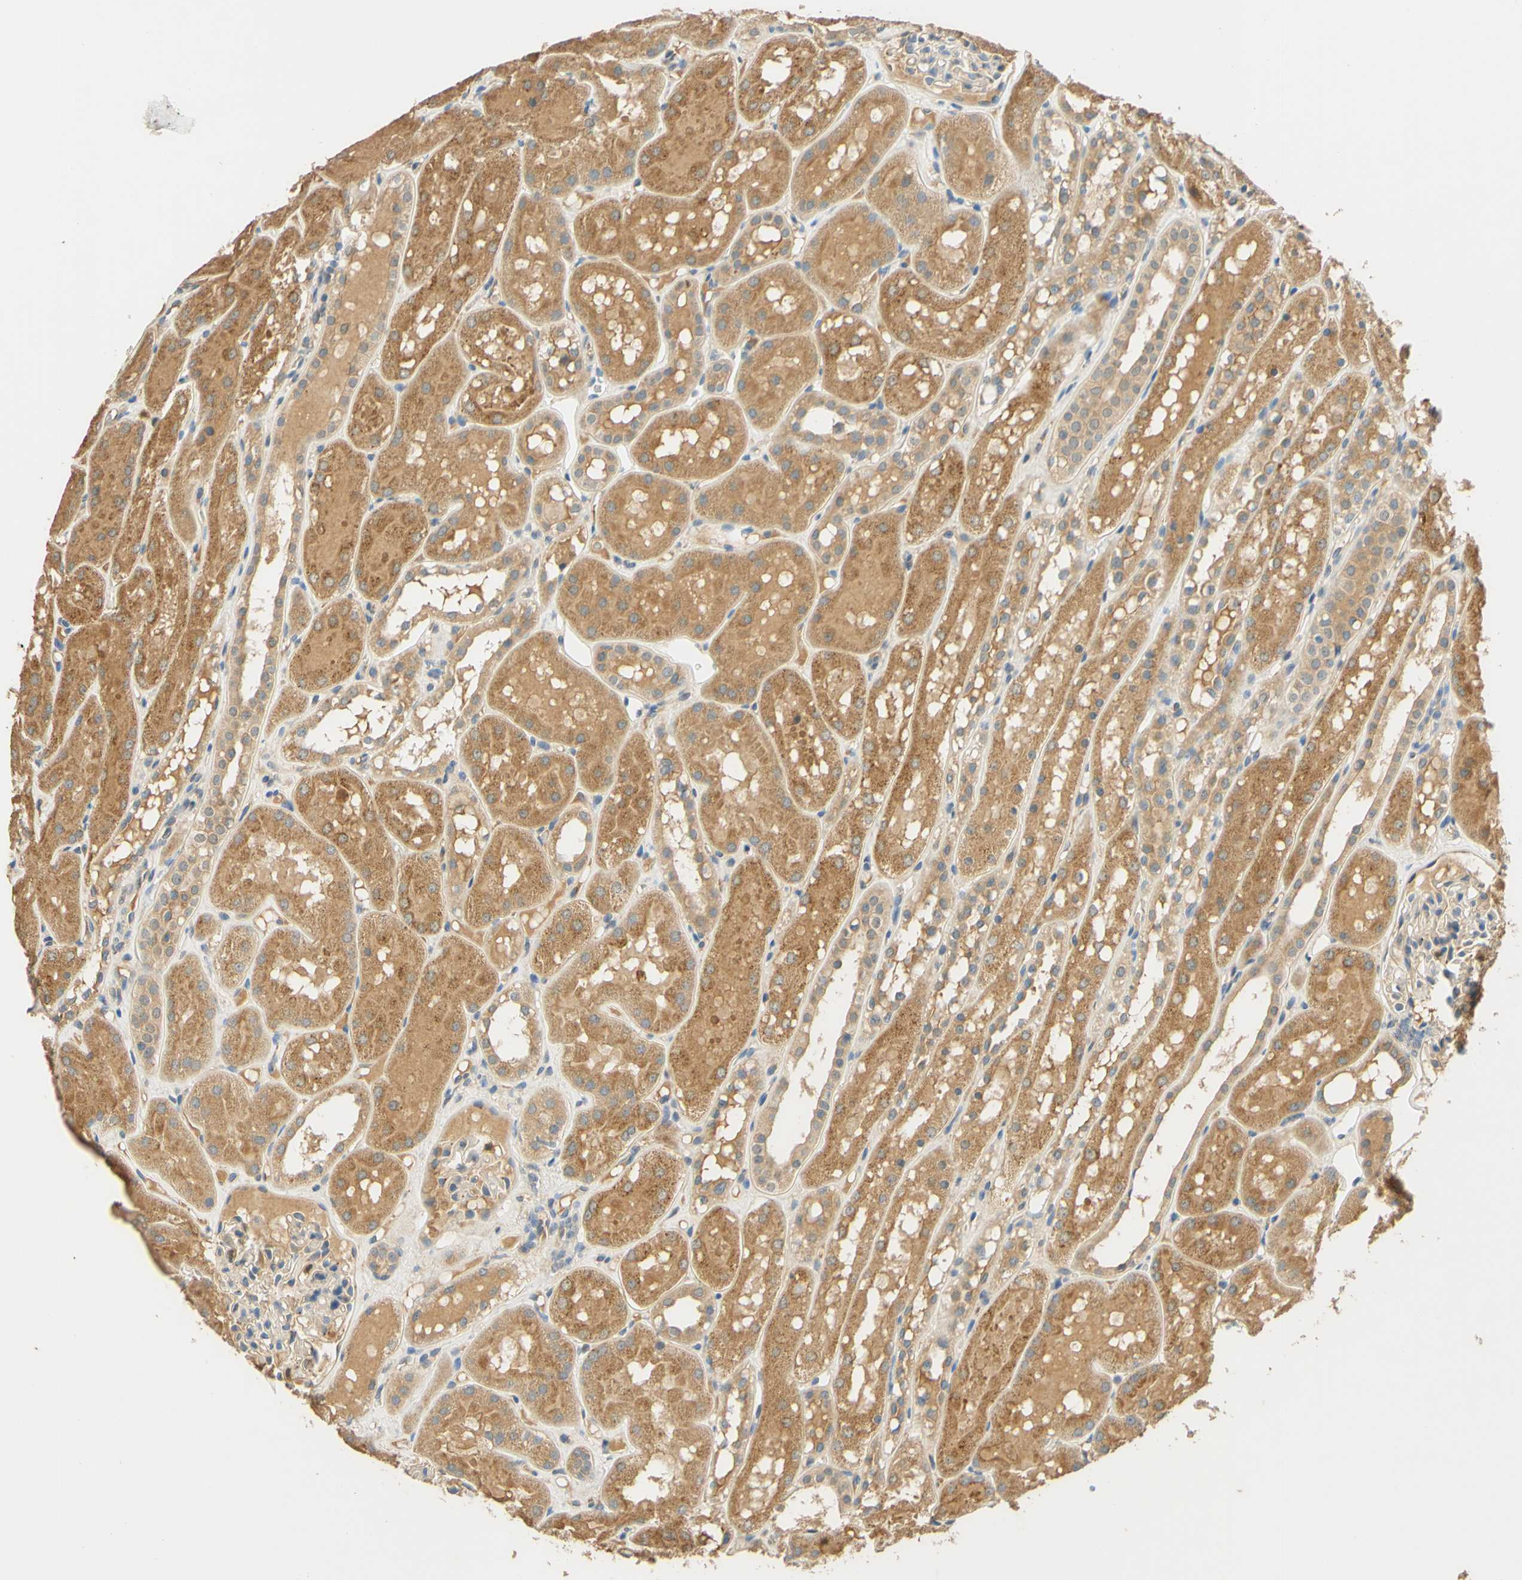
{"staining": {"intensity": "weak", "quantity": ">75%", "location": "cytoplasmic/membranous"}, "tissue": "kidney", "cell_type": "Cells in glomeruli", "image_type": "normal", "snomed": [{"axis": "morphology", "description": "Normal tissue, NOS"}, {"axis": "topography", "description": "Kidney"}, {"axis": "topography", "description": "Urinary bladder"}], "caption": "Immunohistochemistry (IHC) micrograph of unremarkable kidney: kidney stained using immunohistochemistry demonstrates low levels of weak protein expression localized specifically in the cytoplasmic/membranous of cells in glomeruli, appearing as a cytoplasmic/membranous brown color.", "gene": "ENTREP2", "patient": {"sex": "male", "age": 16}}